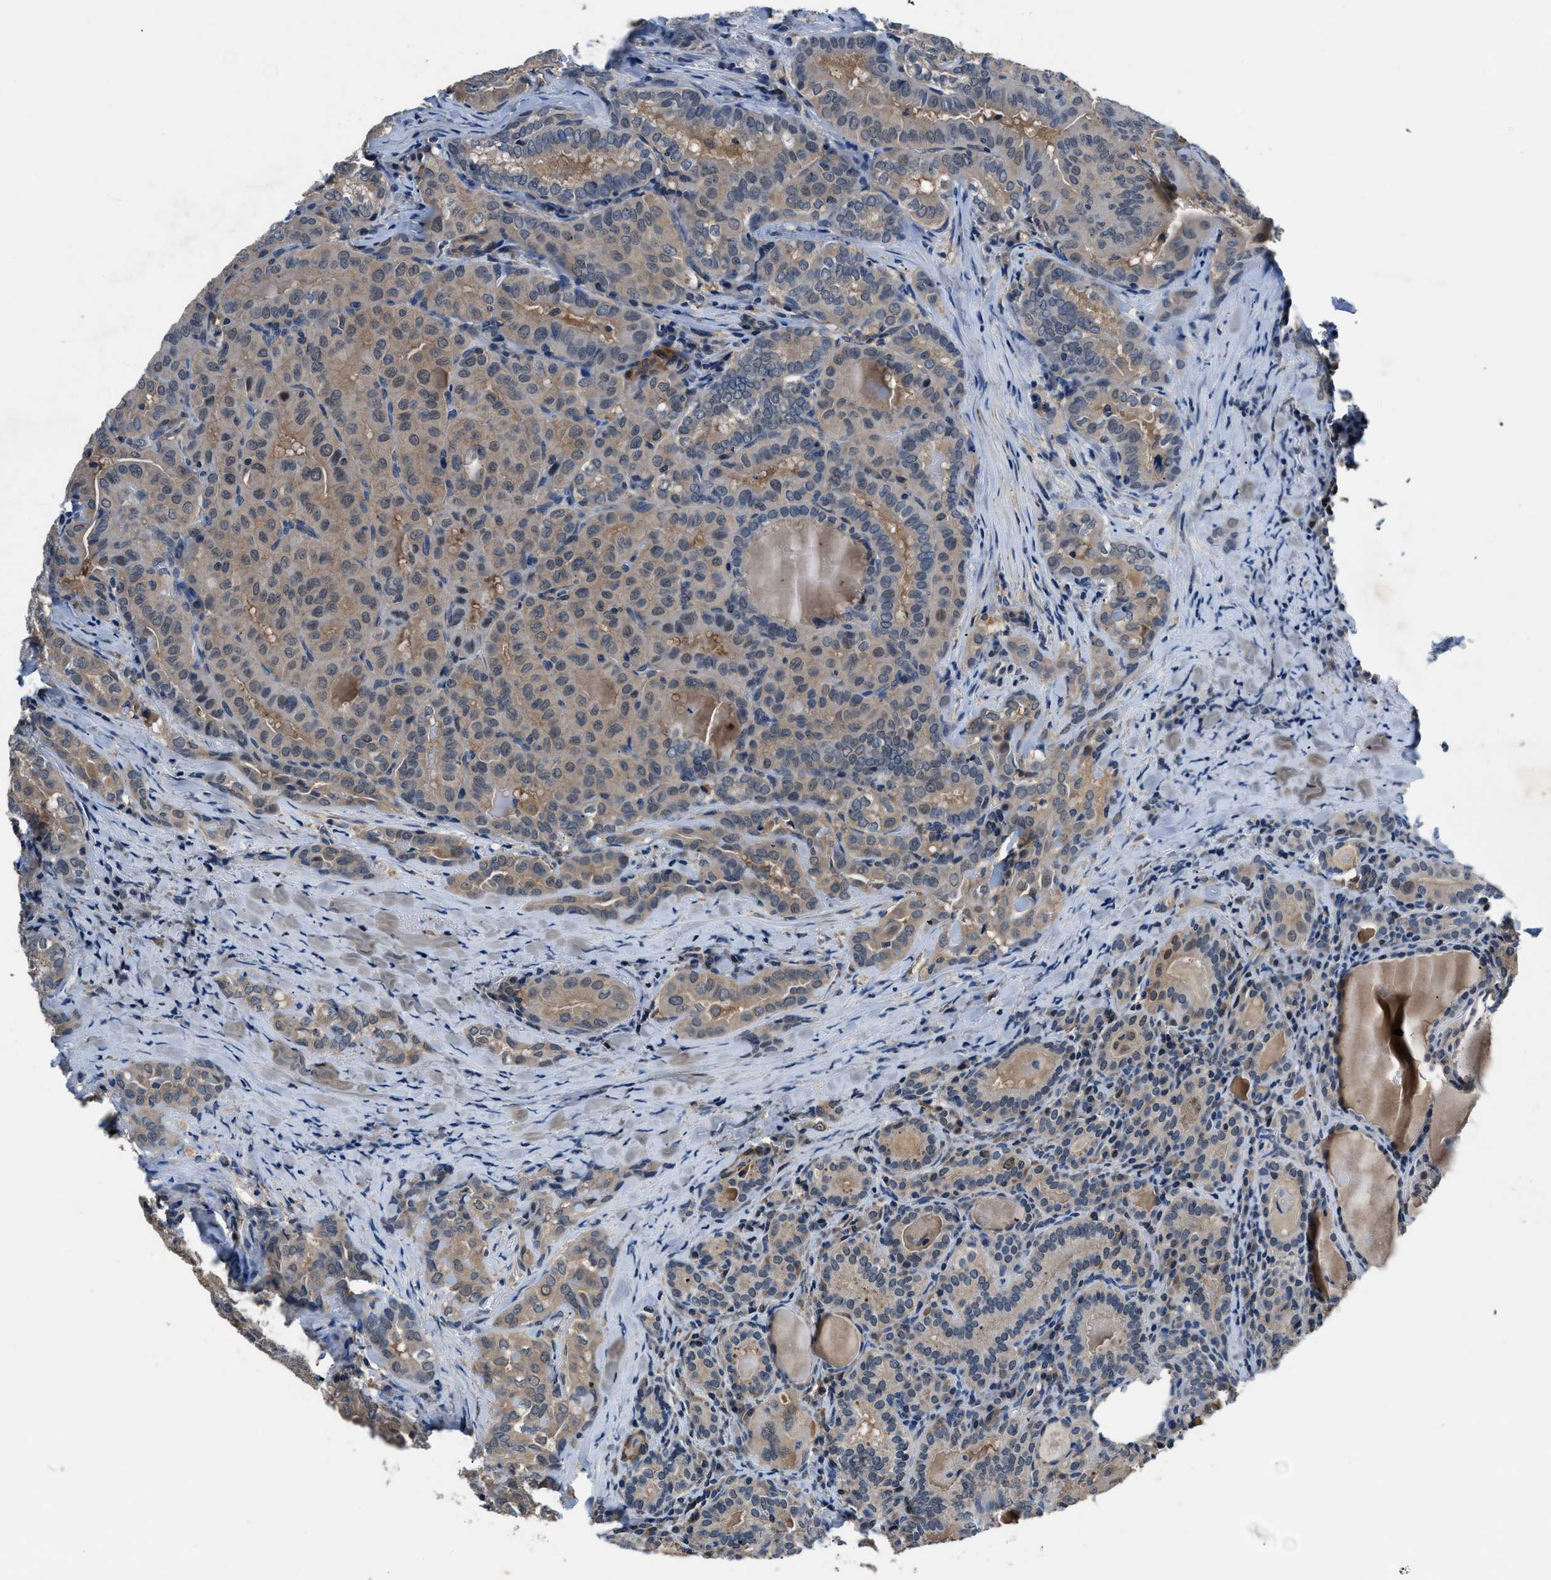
{"staining": {"intensity": "weak", "quantity": ">75%", "location": "cytoplasmic/membranous"}, "tissue": "thyroid cancer", "cell_type": "Tumor cells", "image_type": "cancer", "snomed": [{"axis": "morphology", "description": "Papillary adenocarcinoma, NOS"}, {"axis": "topography", "description": "Thyroid gland"}], "caption": "Immunohistochemical staining of papillary adenocarcinoma (thyroid) demonstrates low levels of weak cytoplasmic/membranous protein positivity in about >75% of tumor cells. (DAB (3,3'-diaminobenzidine) IHC with brightfield microscopy, high magnification).", "gene": "LANCL2", "patient": {"sex": "female", "age": 42}}